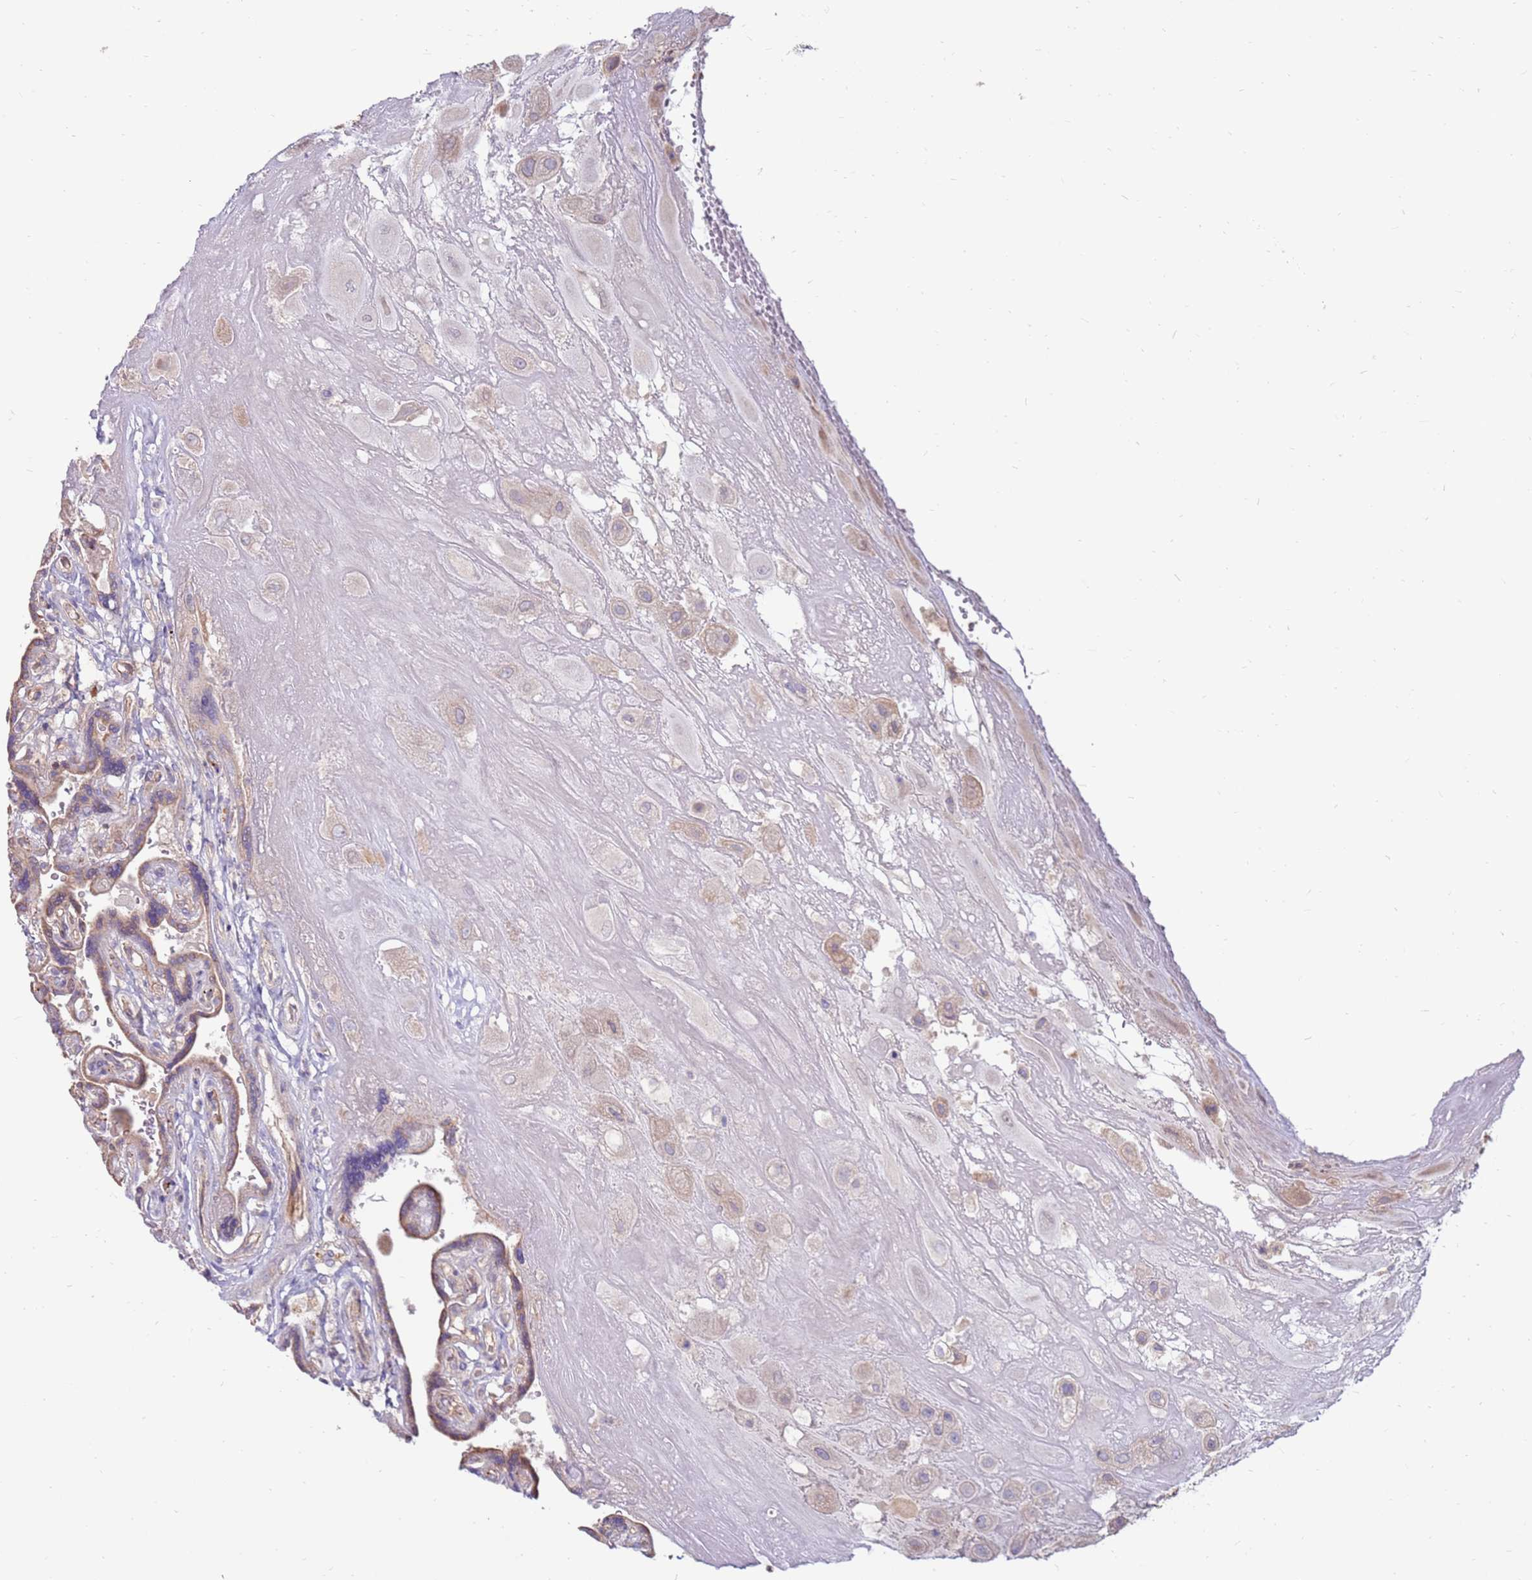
{"staining": {"intensity": "weak", "quantity": "25%-75%", "location": "cytoplasmic/membranous"}, "tissue": "placenta", "cell_type": "Decidual cells", "image_type": "normal", "snomed": [{"axis": "morphology", "description": "Normal tissue, NOS"}, {"axis": "topography", "description": "Placenta"}], "caption": "The photomicrograph displays immunohistochemical staining of unremarkable placenta. There is weak cytoplasmic/membranous expression is identified in about 25%-75% of decidual cells.", "gene": "SLC44A4", "patient": {"sex": "female", "age": 32}}